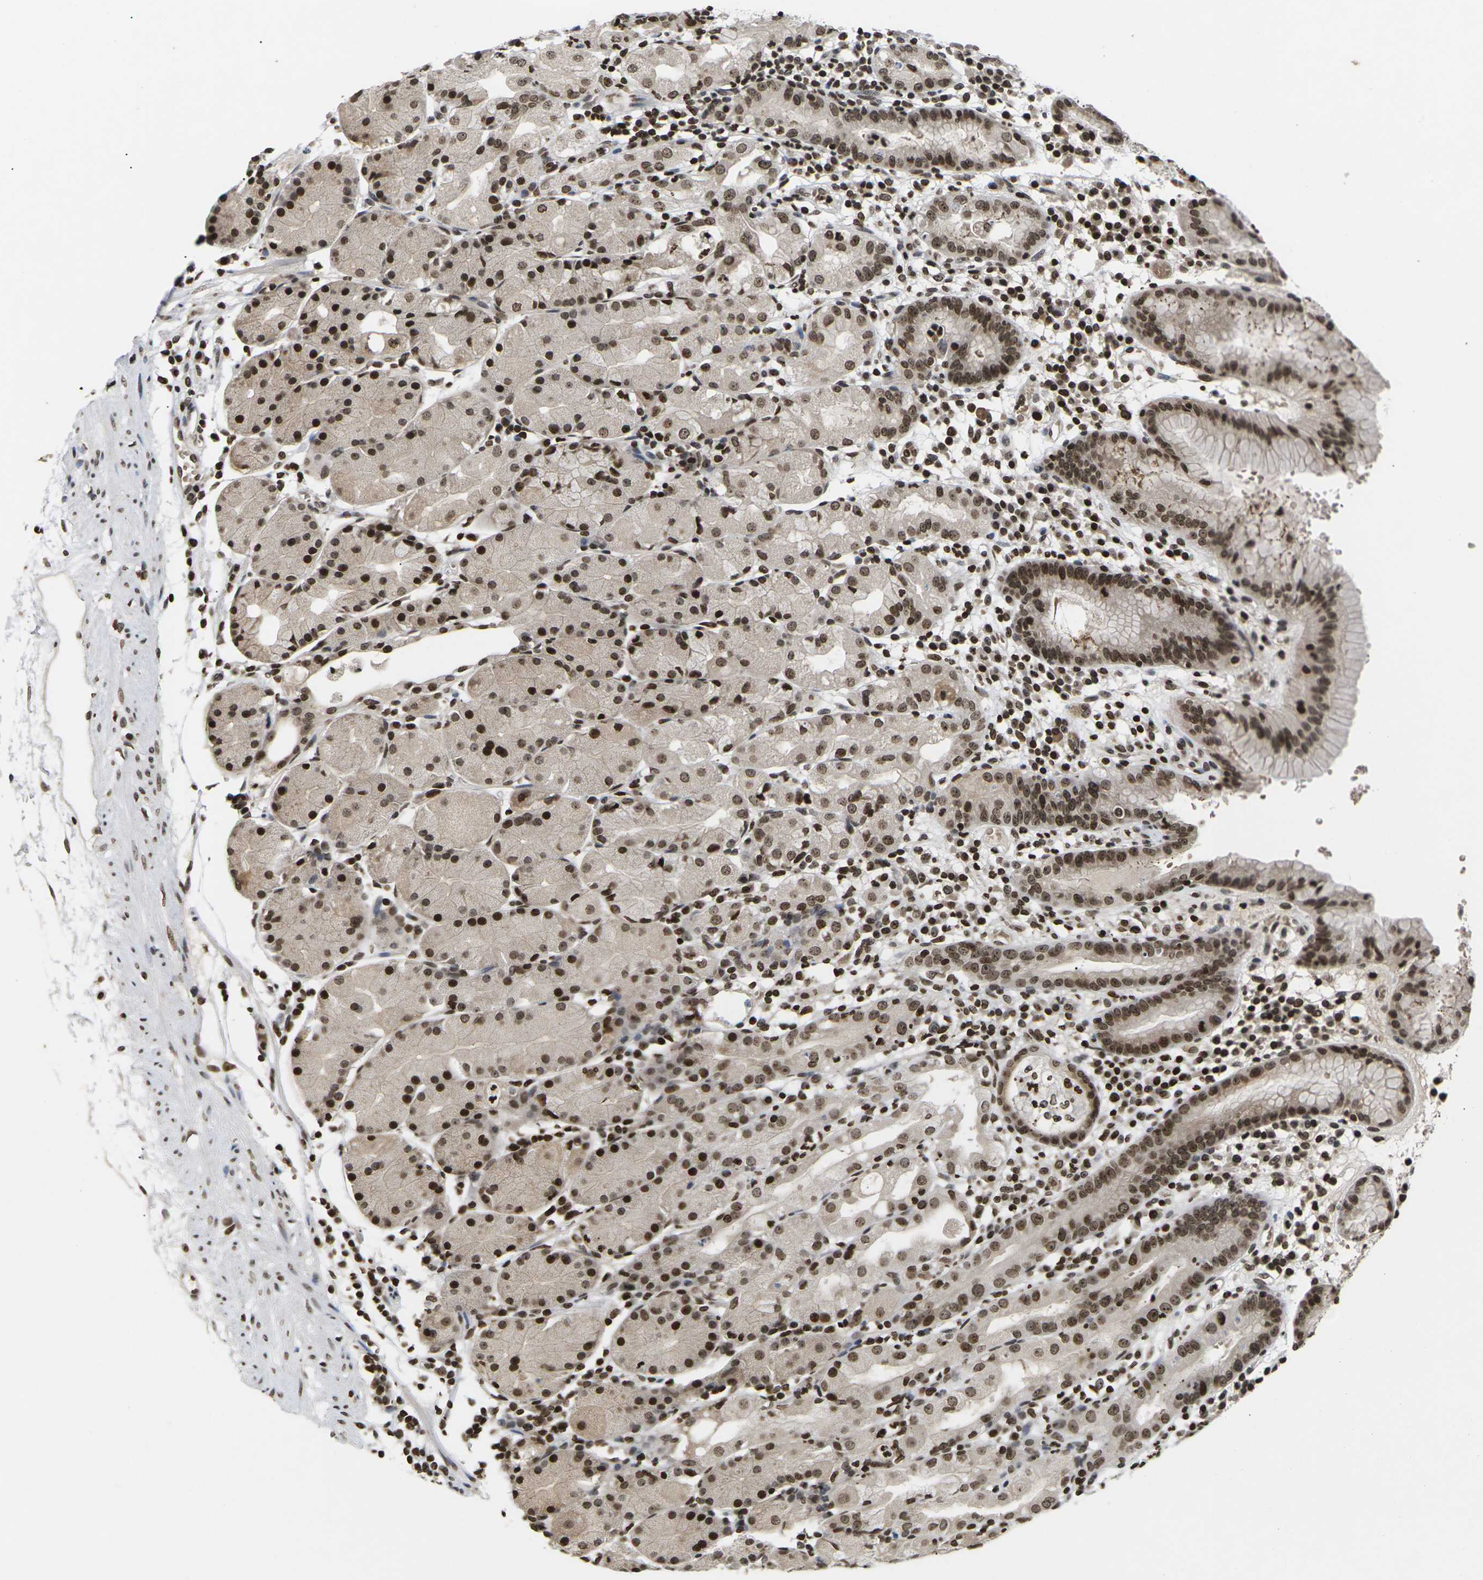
{"staining": {"intensity": "strong", "quantity": ">75%", "location": "nuclear"}, "tissue": "stomach", "cell_type": "Glandular cells", "image_type": "normal", "snomed": [{"axis": "morphology", "description": "Normal tissue, NOS"}, {"axis": "topography", "description": "Stomach"}, {"axis": "topography", "description": "Stomach, lower"}], "caption": "The image shows staining of normal stomach, revealing strong nuclear protein expression (brown color) within glandular cells.", "gene": "ETV5", "patient": {"sex": "female", "age": 75}}